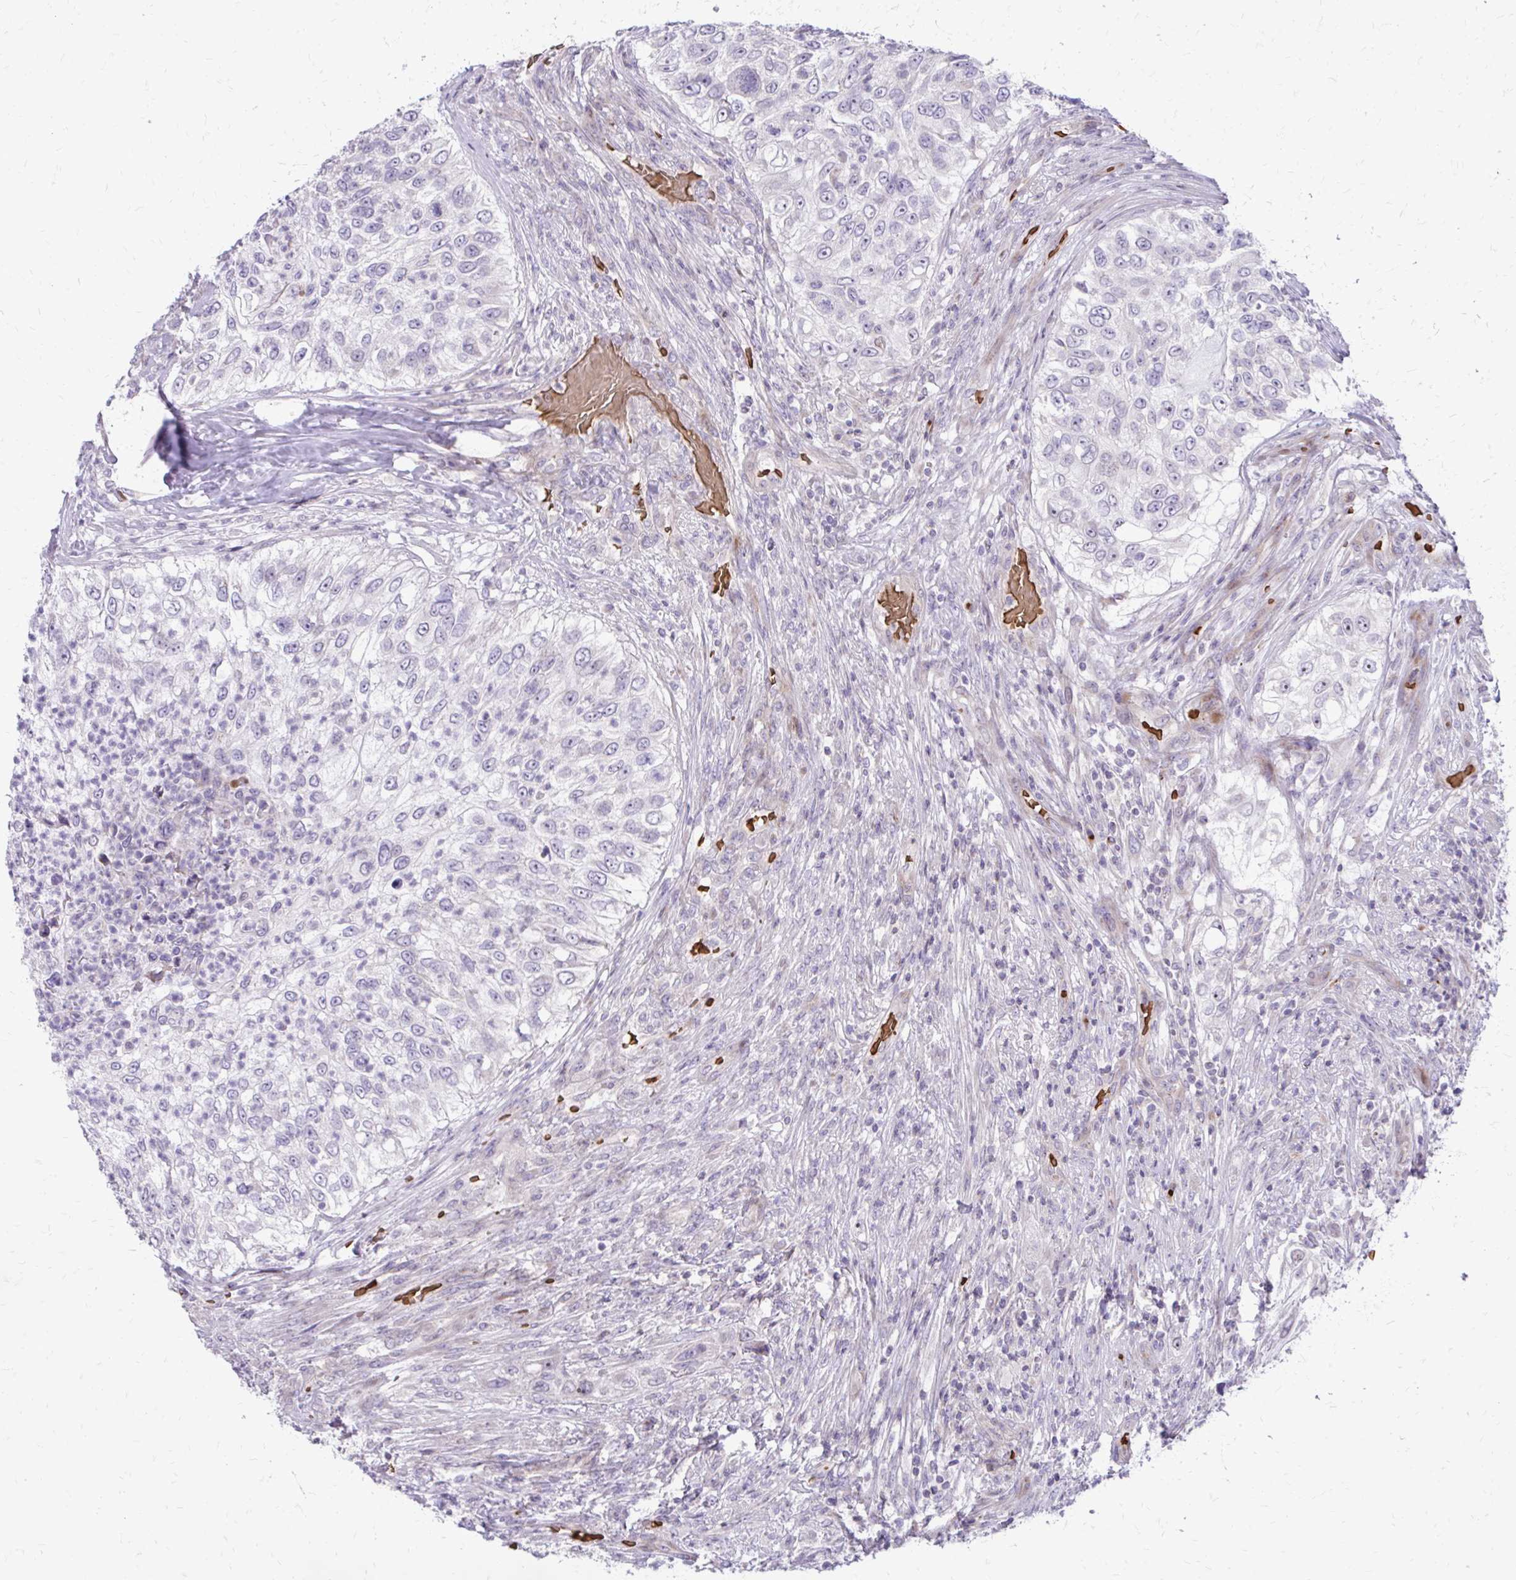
{"staining": {"intensity": "negative", "quantity": "none", "location": "none"}, "tissue": "urothelial cancer", "cell_type": "Tumor cells", "image_type": "cancer", "snomed": [{"axis": "morphology", "description": "Urothelial carcinoma, High grade"}, {"axis": "topography", "description": "Urinary bladder"}], "caption": "A histopathology image of high-grade urothelial carcinoma stained for a protein shows no brown staining in tumor cells.", "gene": "FUNDC2", "patient": {"sex": "female", "age": 60}}